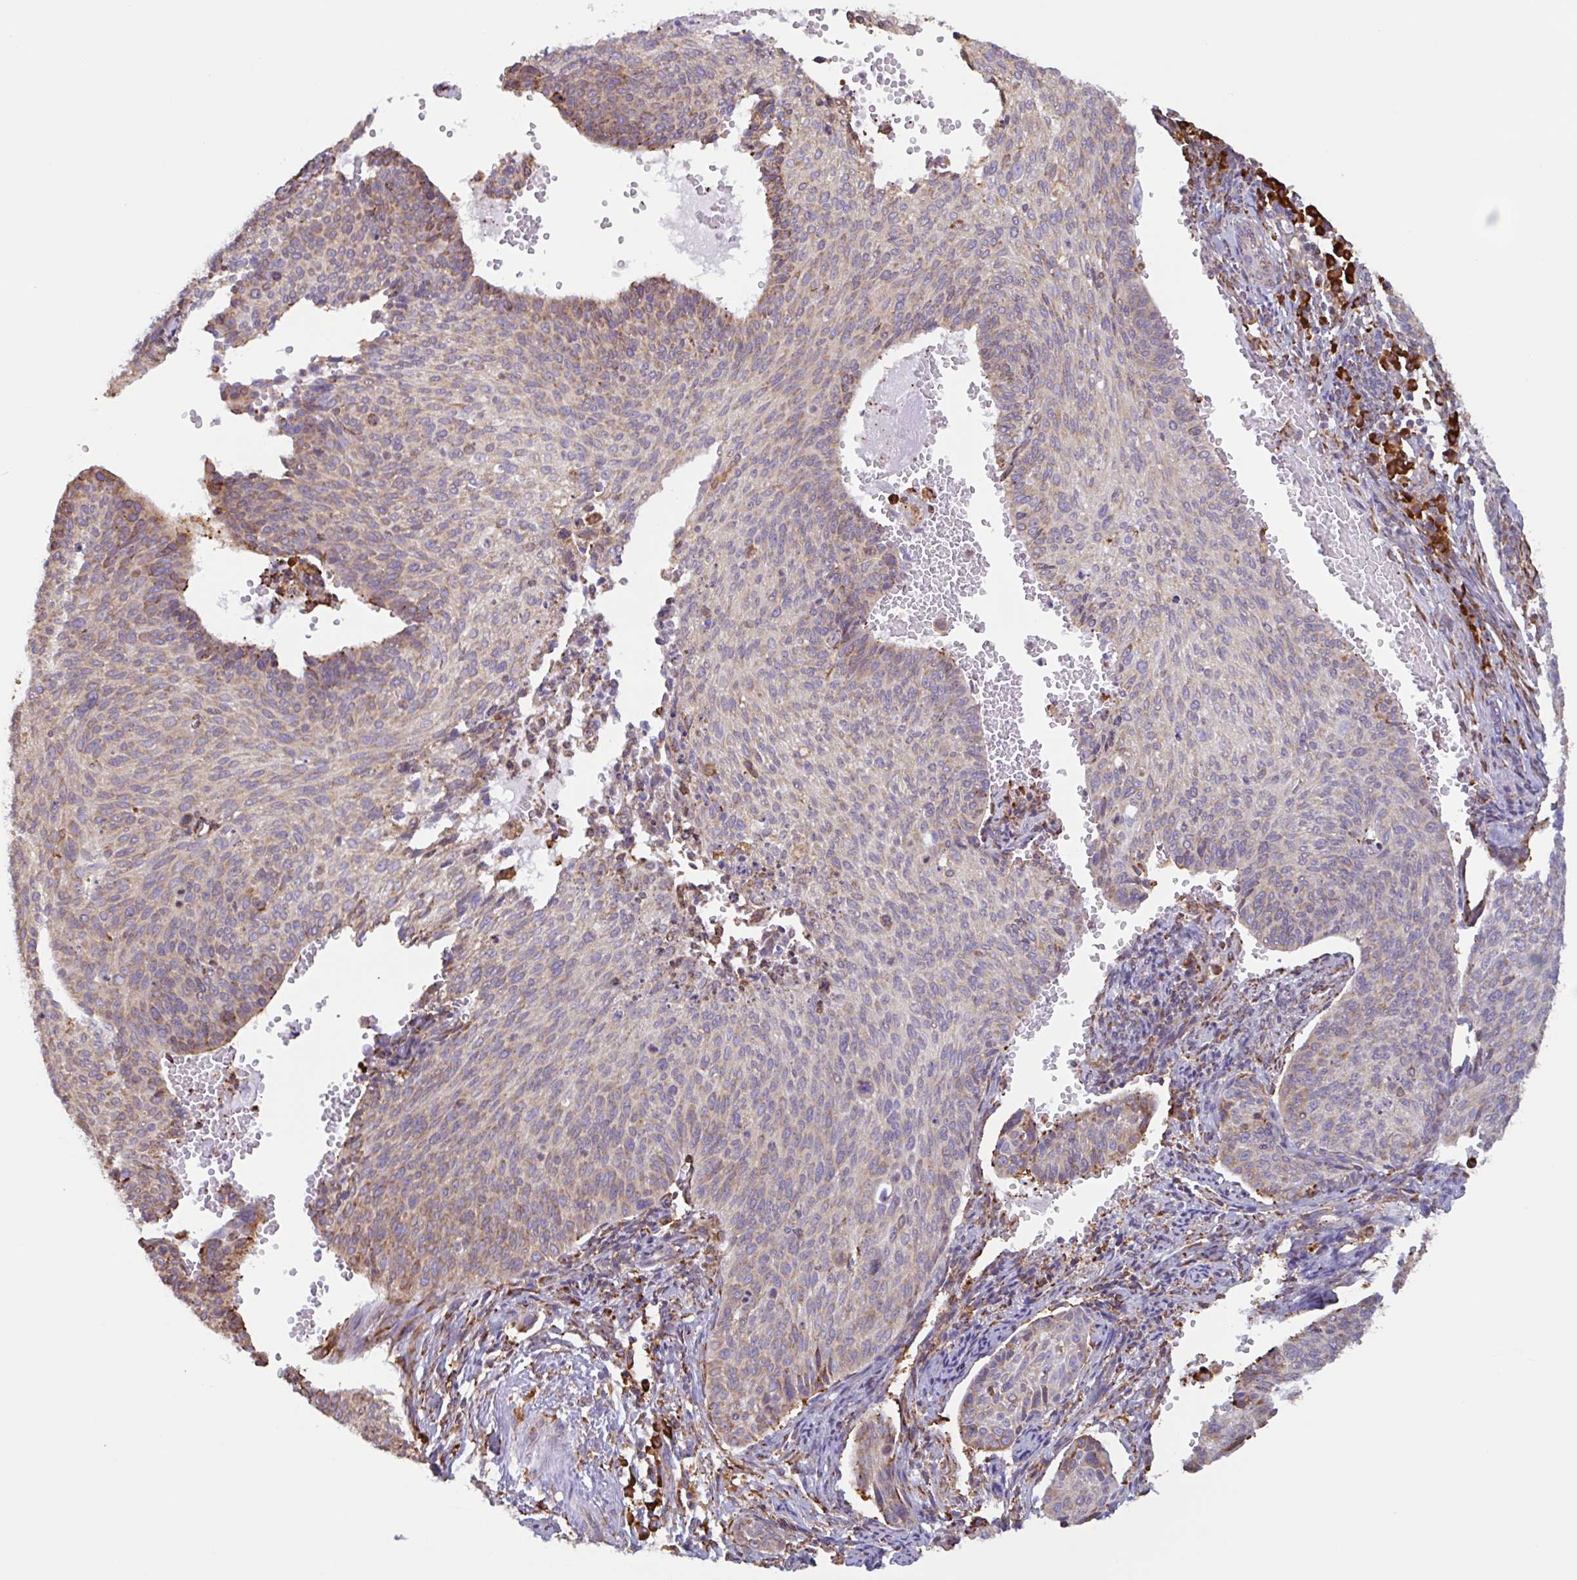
{"staining": {"intensity": "weak", "quantity": "<25%", "location": "cytoplasmic/membranous"}, "tissue": "cervical cancer", "cell_type": "Tumor cells", "image_type": "cancer", "snomed": [{"axis": "morphology", "description": "Squamous cell carcinoma, NOS"}, {"axis": "topography", "description": "Cervix"}], "caption": "Immunohistochemistry (IHC) histopathology image of cervical cancer stained for a protein (brown), which reveals no staining in tumor cells.", "gene": "DOK4", "patient": {"sex": "female", "age": 70}}